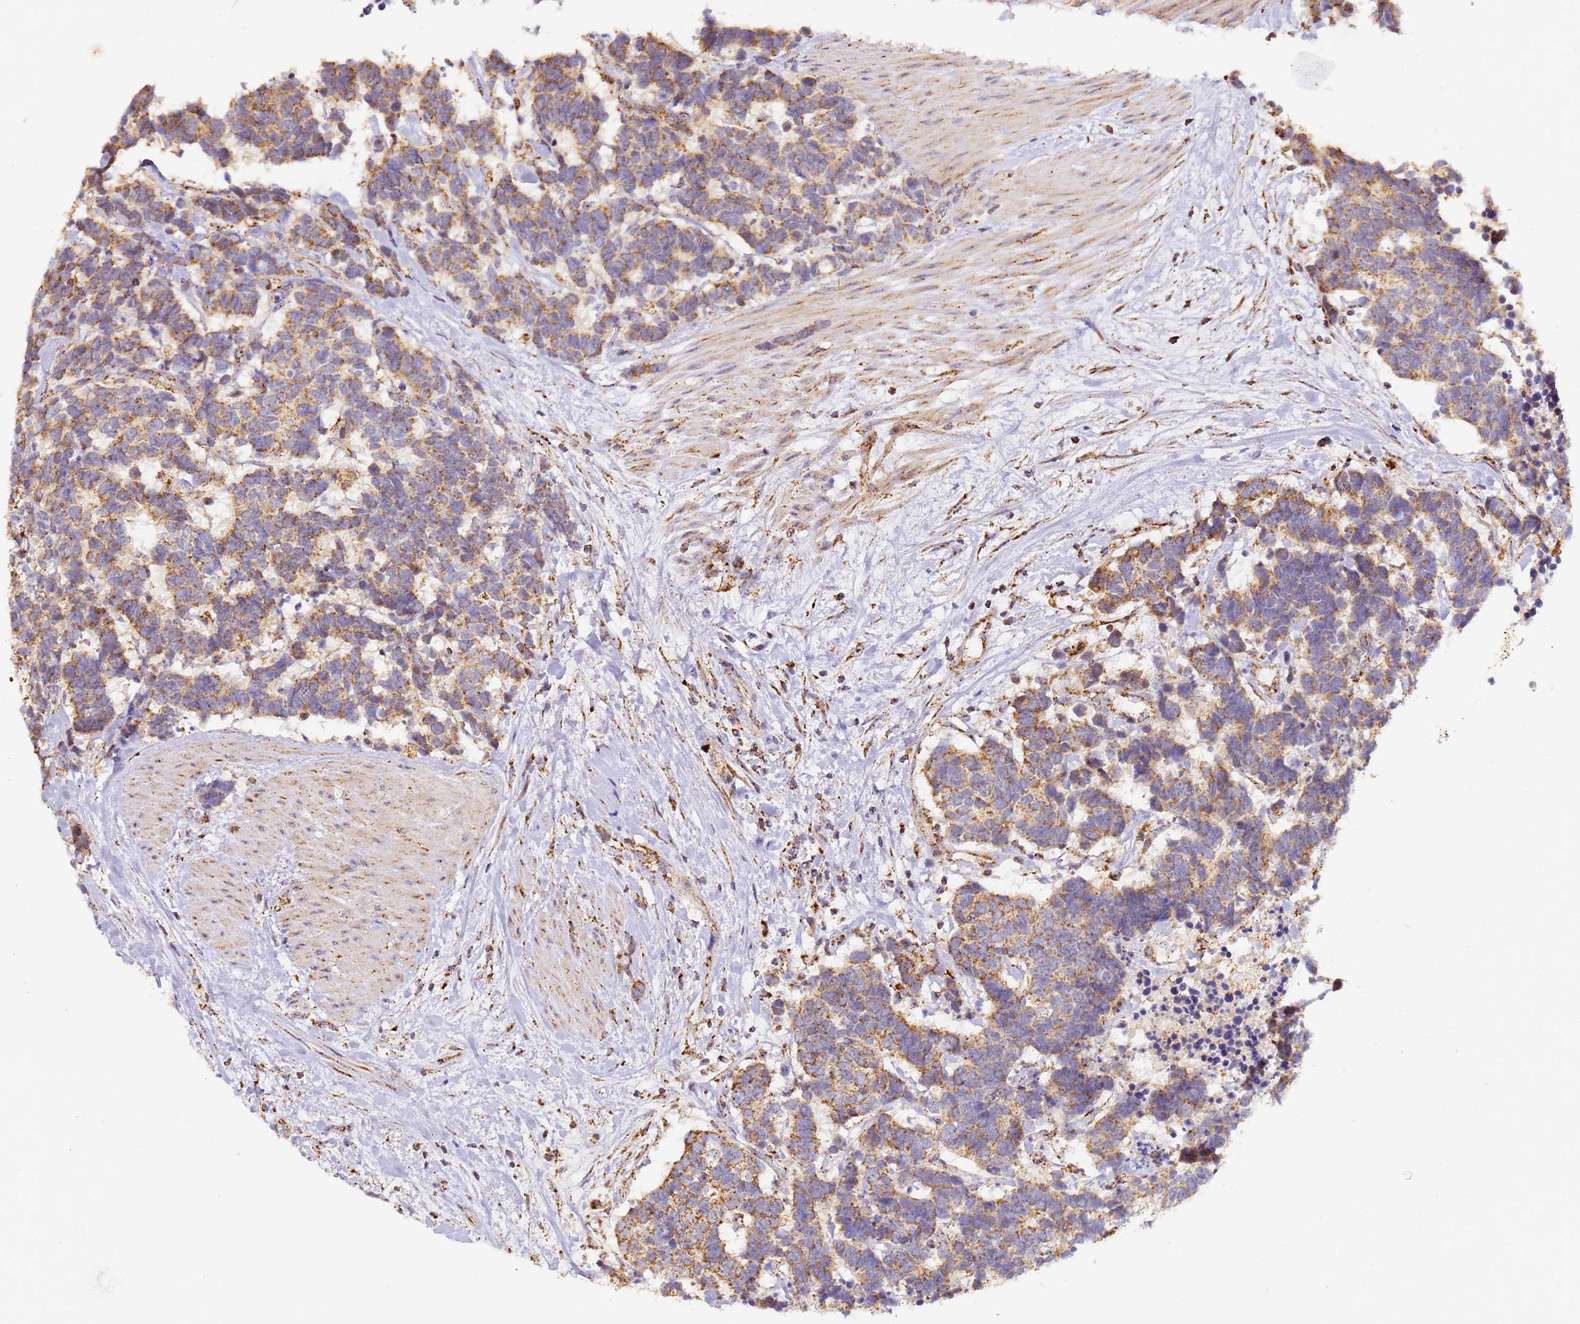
{"staining": {"intensity": "moderate", "quantity": ">75%", "location": "cytoplasmic/membranous"}, "tissue": "carcinoid", "cell_type": "Tumor cells", "image_type": "cancer", "snomed": [{"axis": "morphology", "description": "Carcinoma, NOS"}, {"axis": "morphology", "description": "Carcinoid, malignant, NOS"}, {"axis": "topography", "description": "Urinary bladder"}], "caption": "A high-resolution micrograph shows IHC staining of malignant carcinoid, which demonstrates moderate cytoplasmic/membranous positivity in about >75% of tumor cells.", "gene": "FRG2C", "patient": {"sex": "male", "age": 57}}